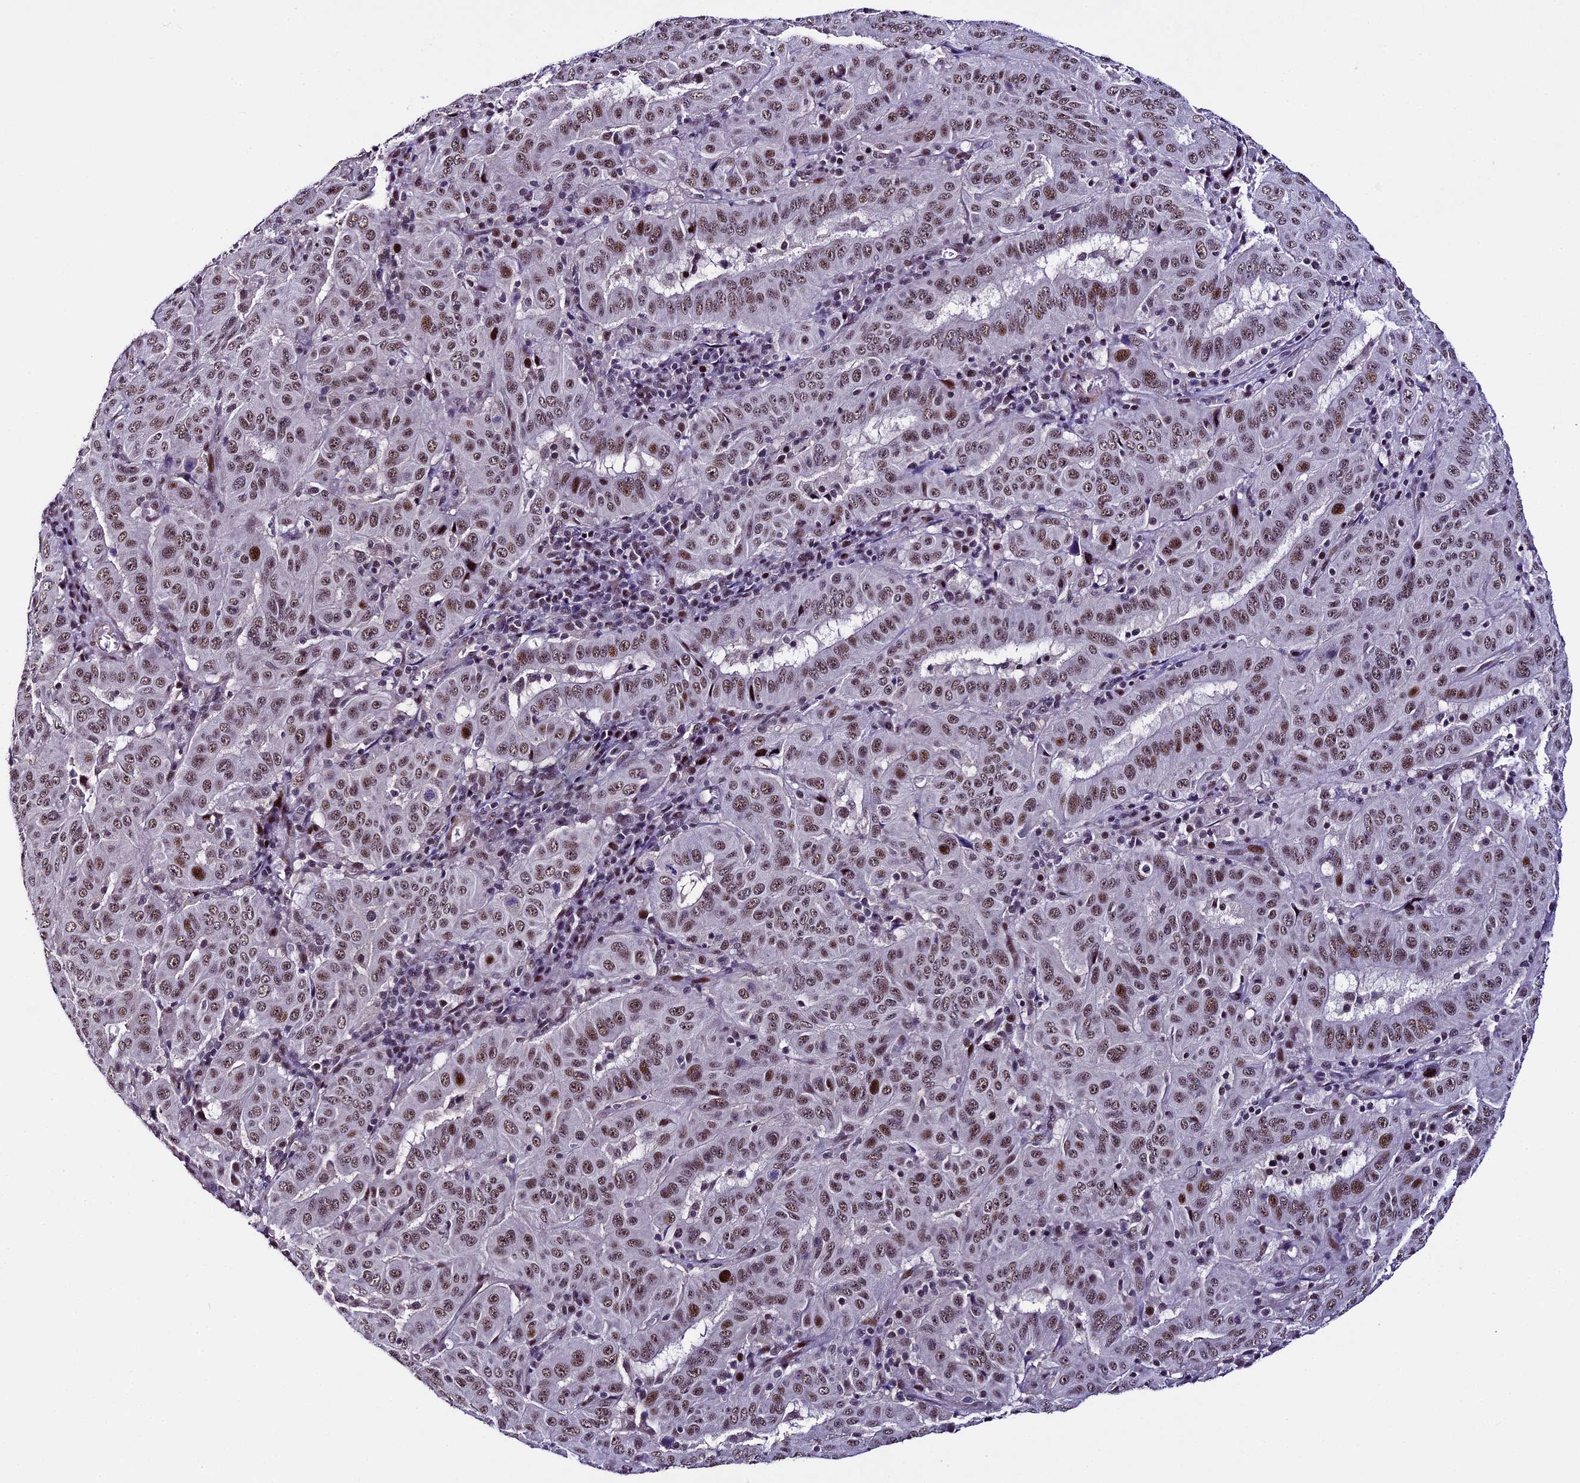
{"staining": {"intensity": "moderate", "quantity": ">75%", "location": "nuclear"}, "tissue": "pancreatic cancer", "cell_type": "Tumor cells", "image_type": "cancer", "snomed": [{"axis": "morphology", "description": "Adenocarcinoma, NOS"}, {"axis": "topography", "description": "Pancreas"}], "caption": "This is a micrograph of immunohistochemistry staining of pancreatic adenocarcinoma, which shows moderate positivity in the nuclear of tumor cells.", "gene": "TCP11L2", "patient": {"sex": "male", "age": 63}}